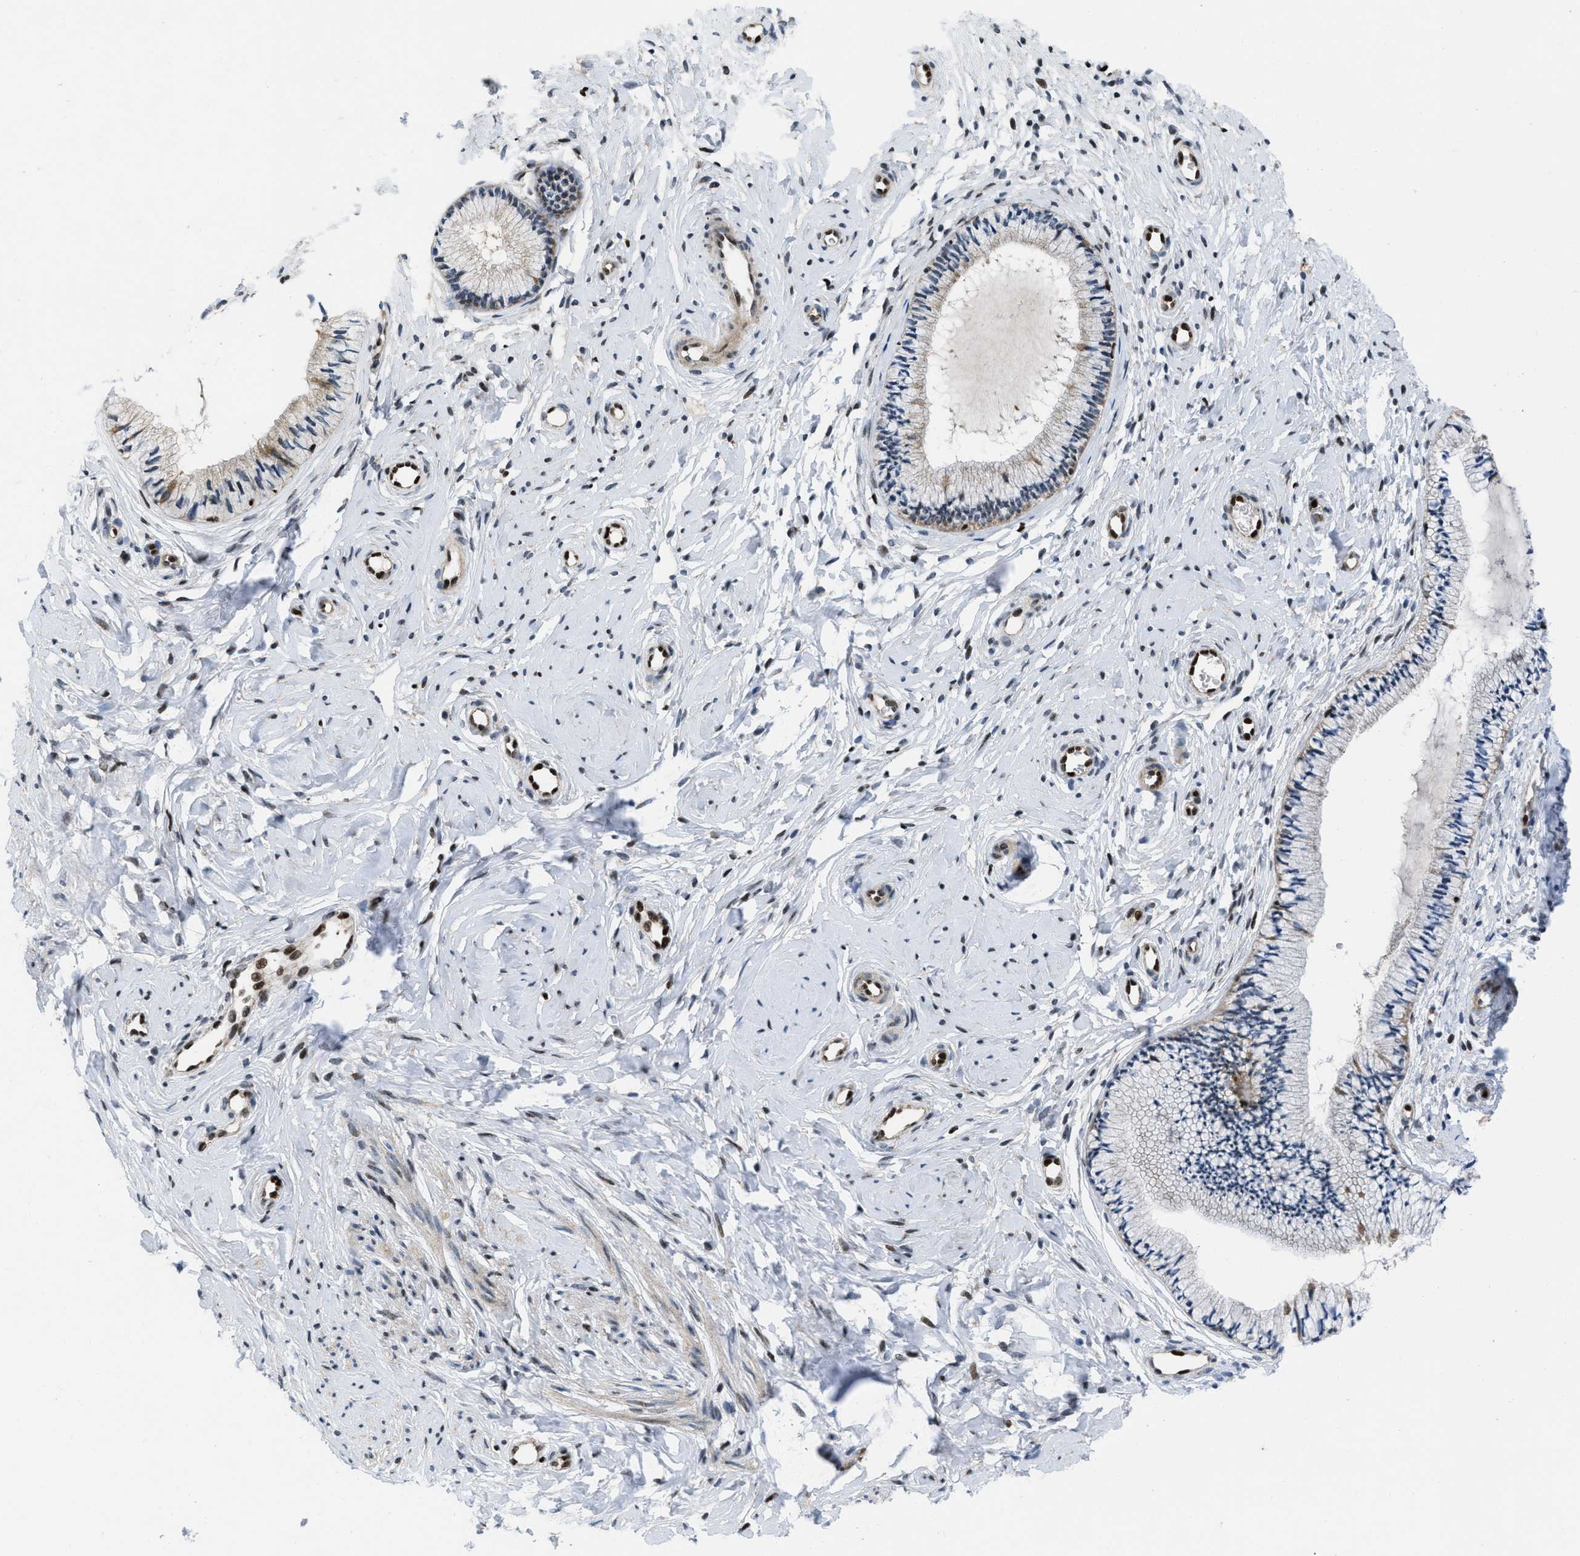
{"staining": {"intensity": "moderate", "quantity": "25%-75%", "location": "cytoplasmic/membranous"}, "tissue": "cervix", "cell_type": "Glandular cells", "image_type": "normal", "snomed": [{"axis": "morphology", "description": "Normal tissue, NOS"}, {"axis": "topography", "description": "Cervix"}], "caption": "Cervix was stained to show a protein in brown. There is medium levels of moderate cytoplasmic/membranous positivity in approximately 25%-75% of glandular cells. (Stains: DAB (3,3'-diaminobenzidine) in brown, nuclei in blue, Microscopy: brightfield microscopy at high magnification).", "gene": "PPP2CB", "patient": {"sex": "female", "age": 46}}